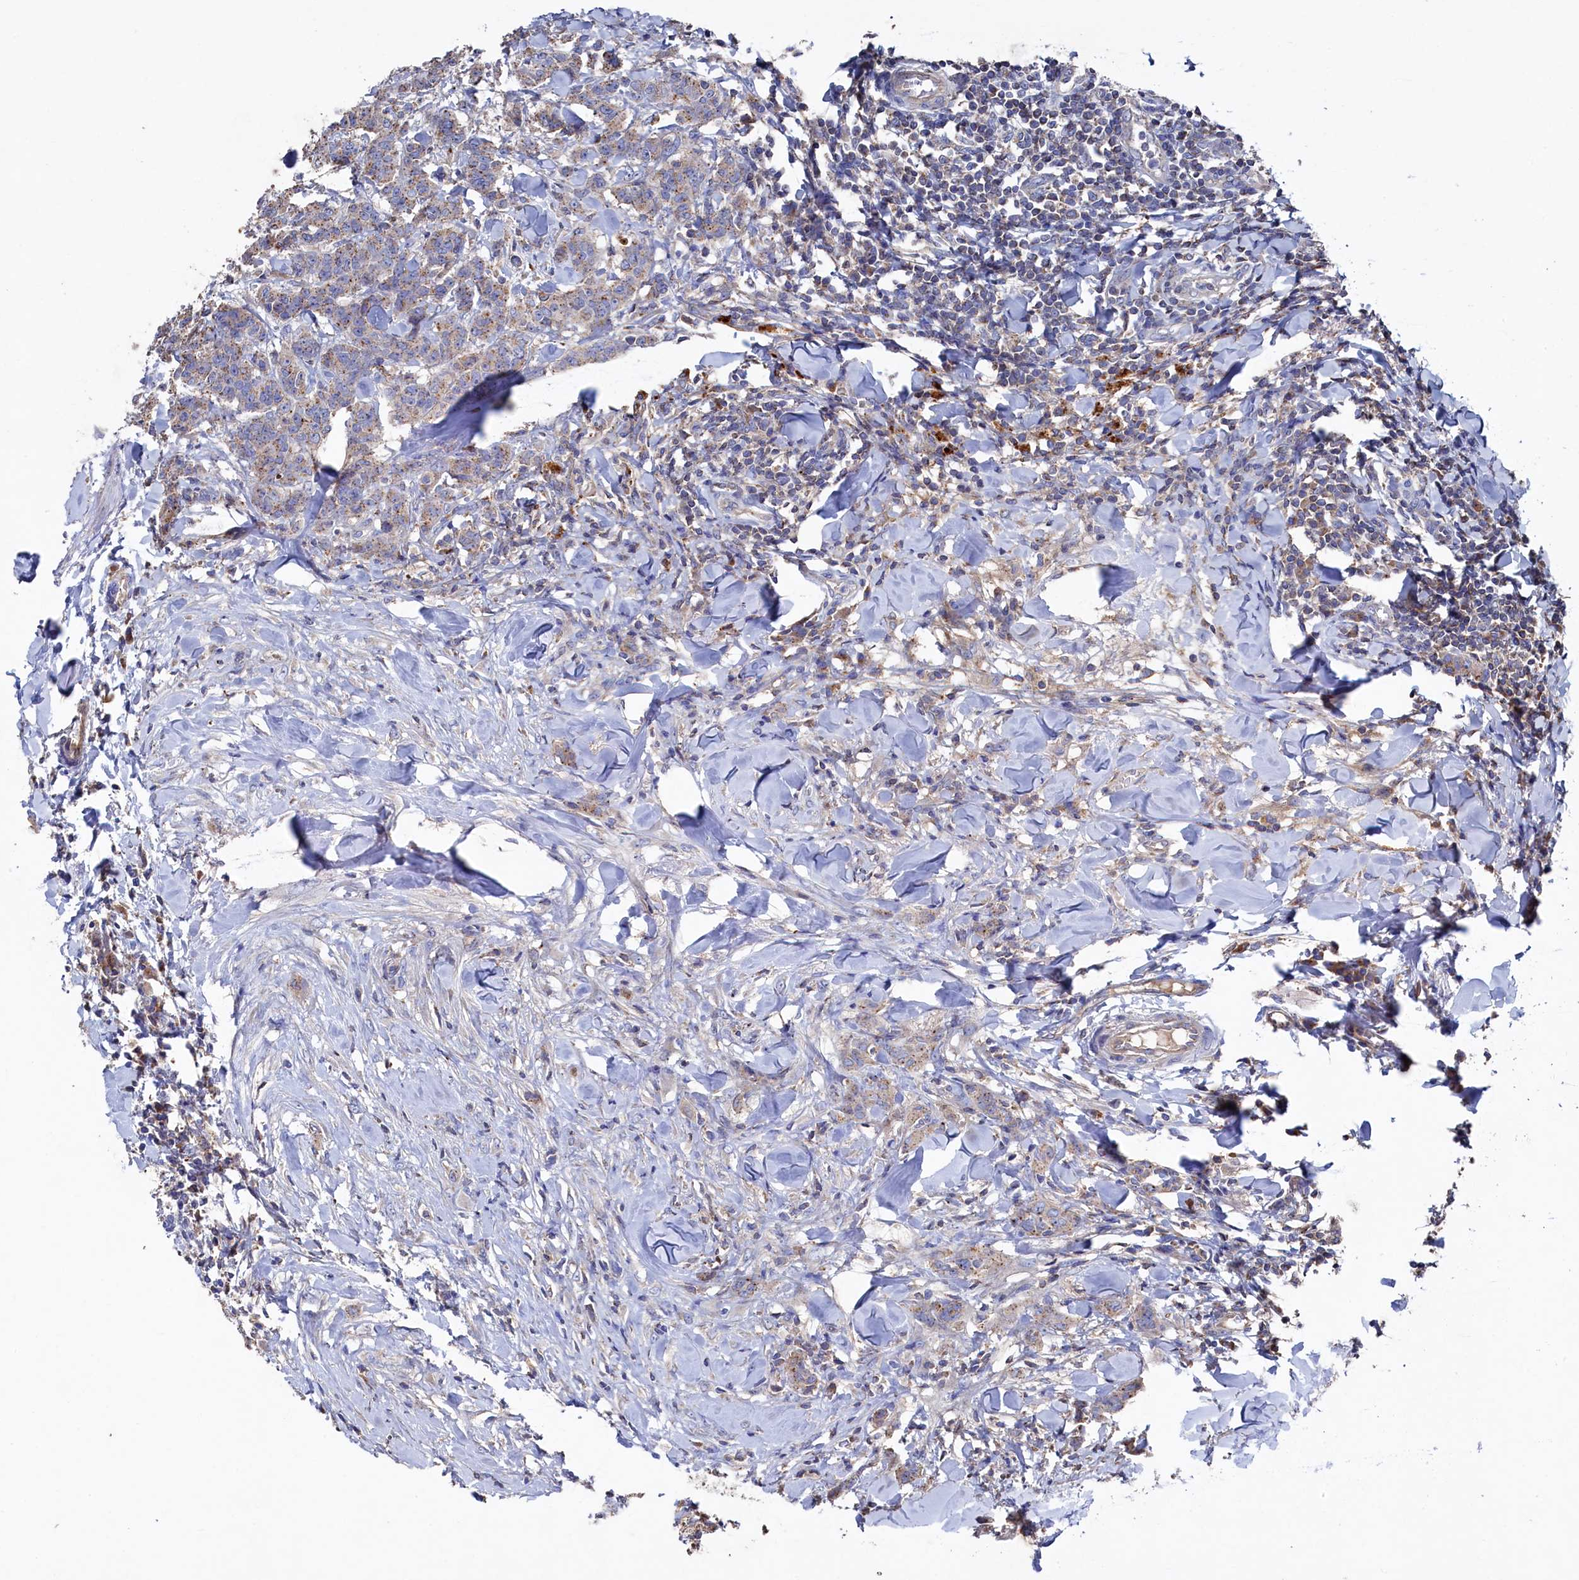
{"staining": {"intensity": "moderate", "quantity": ">75%", "location": "cytoplasmic/membranous"}, "tissue": "breast cancer", "cell_type": "Tumor cells", "image_type": "cancer", "snomed": [{"axis": "morphology", "description": "Duct carcinoma"}, {"axis": "topography", "description": "Breast"}], "caption": "Moderate cytoplasmic/membranous expression for a protein is identified in approximately >75% of tumor cells of infiltrating ductal carcinoma (breast) using immunohistochemistry (IHC).", "gene": "TK2", "patient": {"sex": "female", "age": 40}}